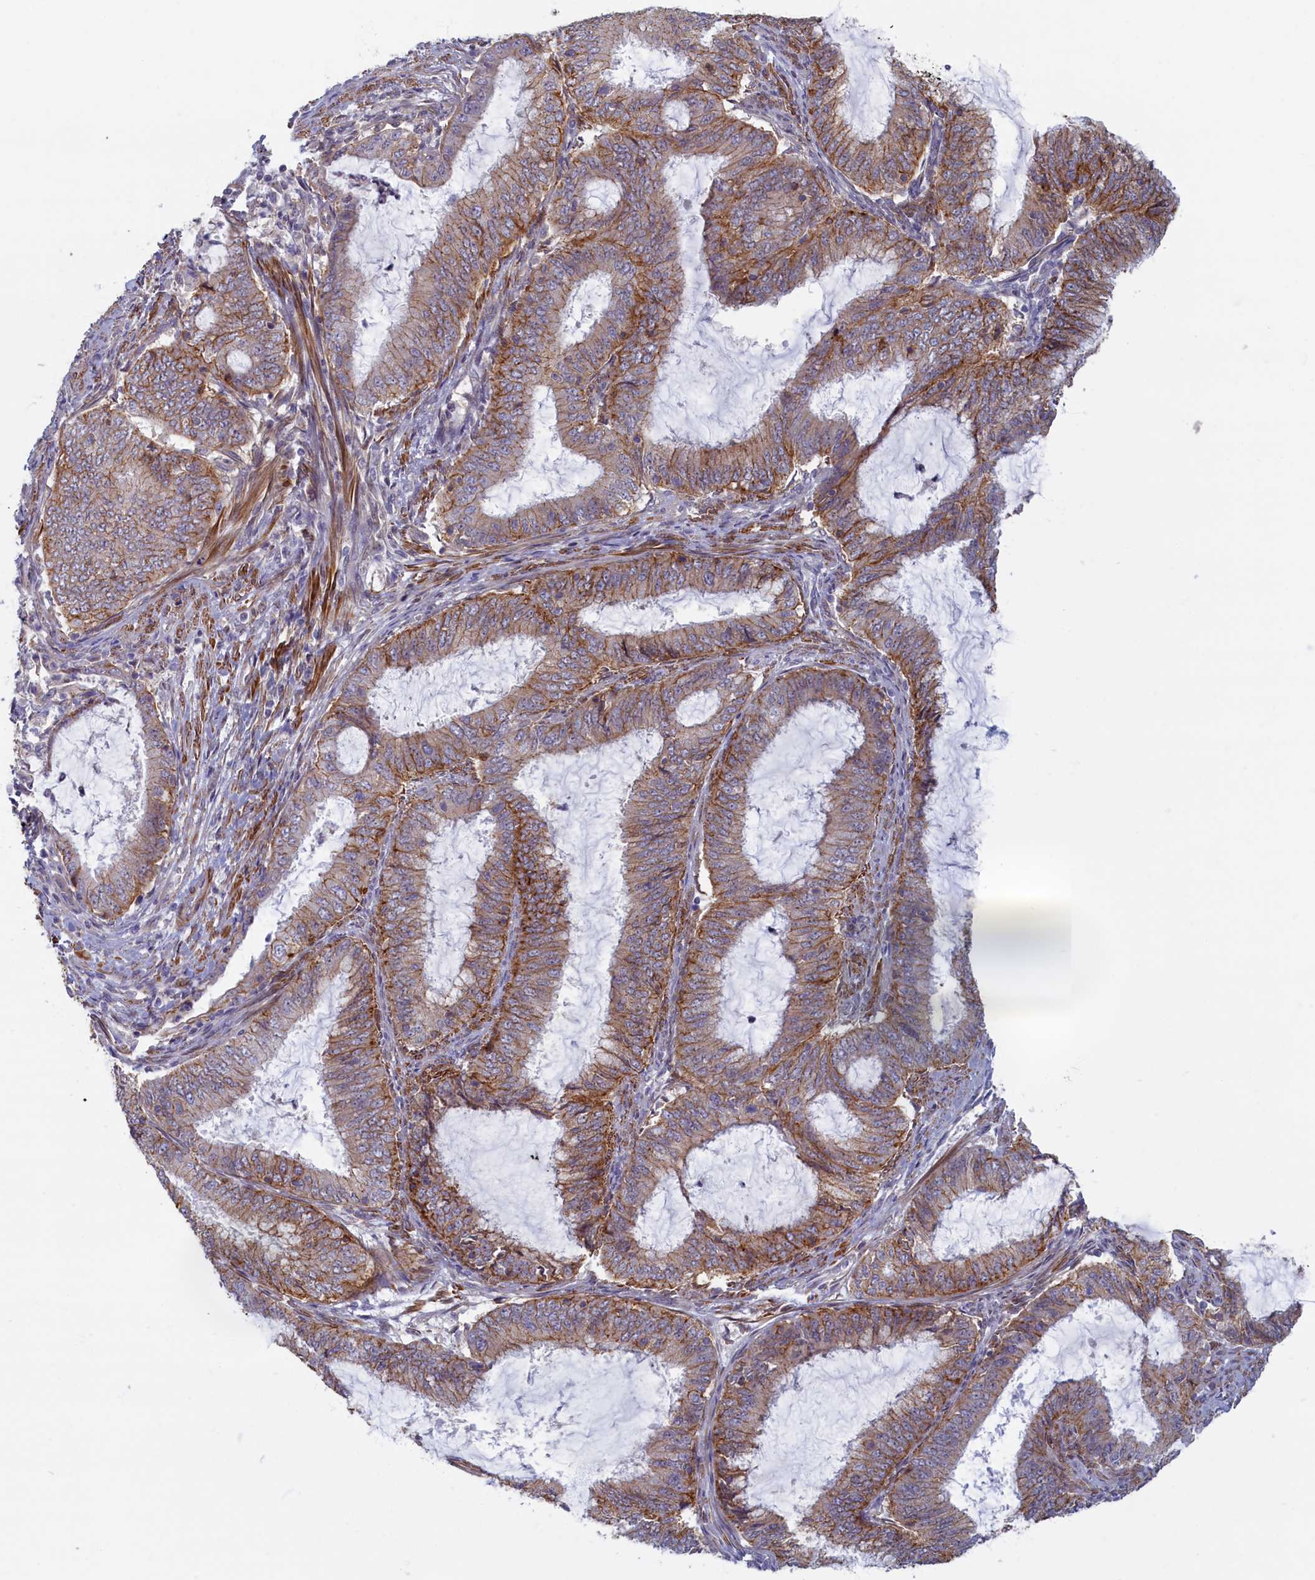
{"staining": {"intensity": "moderate", "quantity": "25%-75%", "location": "cytoplasmic/membranous"}, "tissue": "endometrial cancer", "cell_type": "Tumor cells", "image_type": "cancer", "snomed": [{"axis": "morphology", "description": "Adenocarcinoma, NOS"}, {"axis": "topography", "description": "Endometrium"}], "caption": "Immunohistochemical staining of human adenocarcinoma (endometrial) displays medium levels of moderate cytoplasmic/membranous positivity in approximately 25%-75% of tumor cells.", "gene": "TRPM4", "patient": {"sex": "female", "age": 51}}